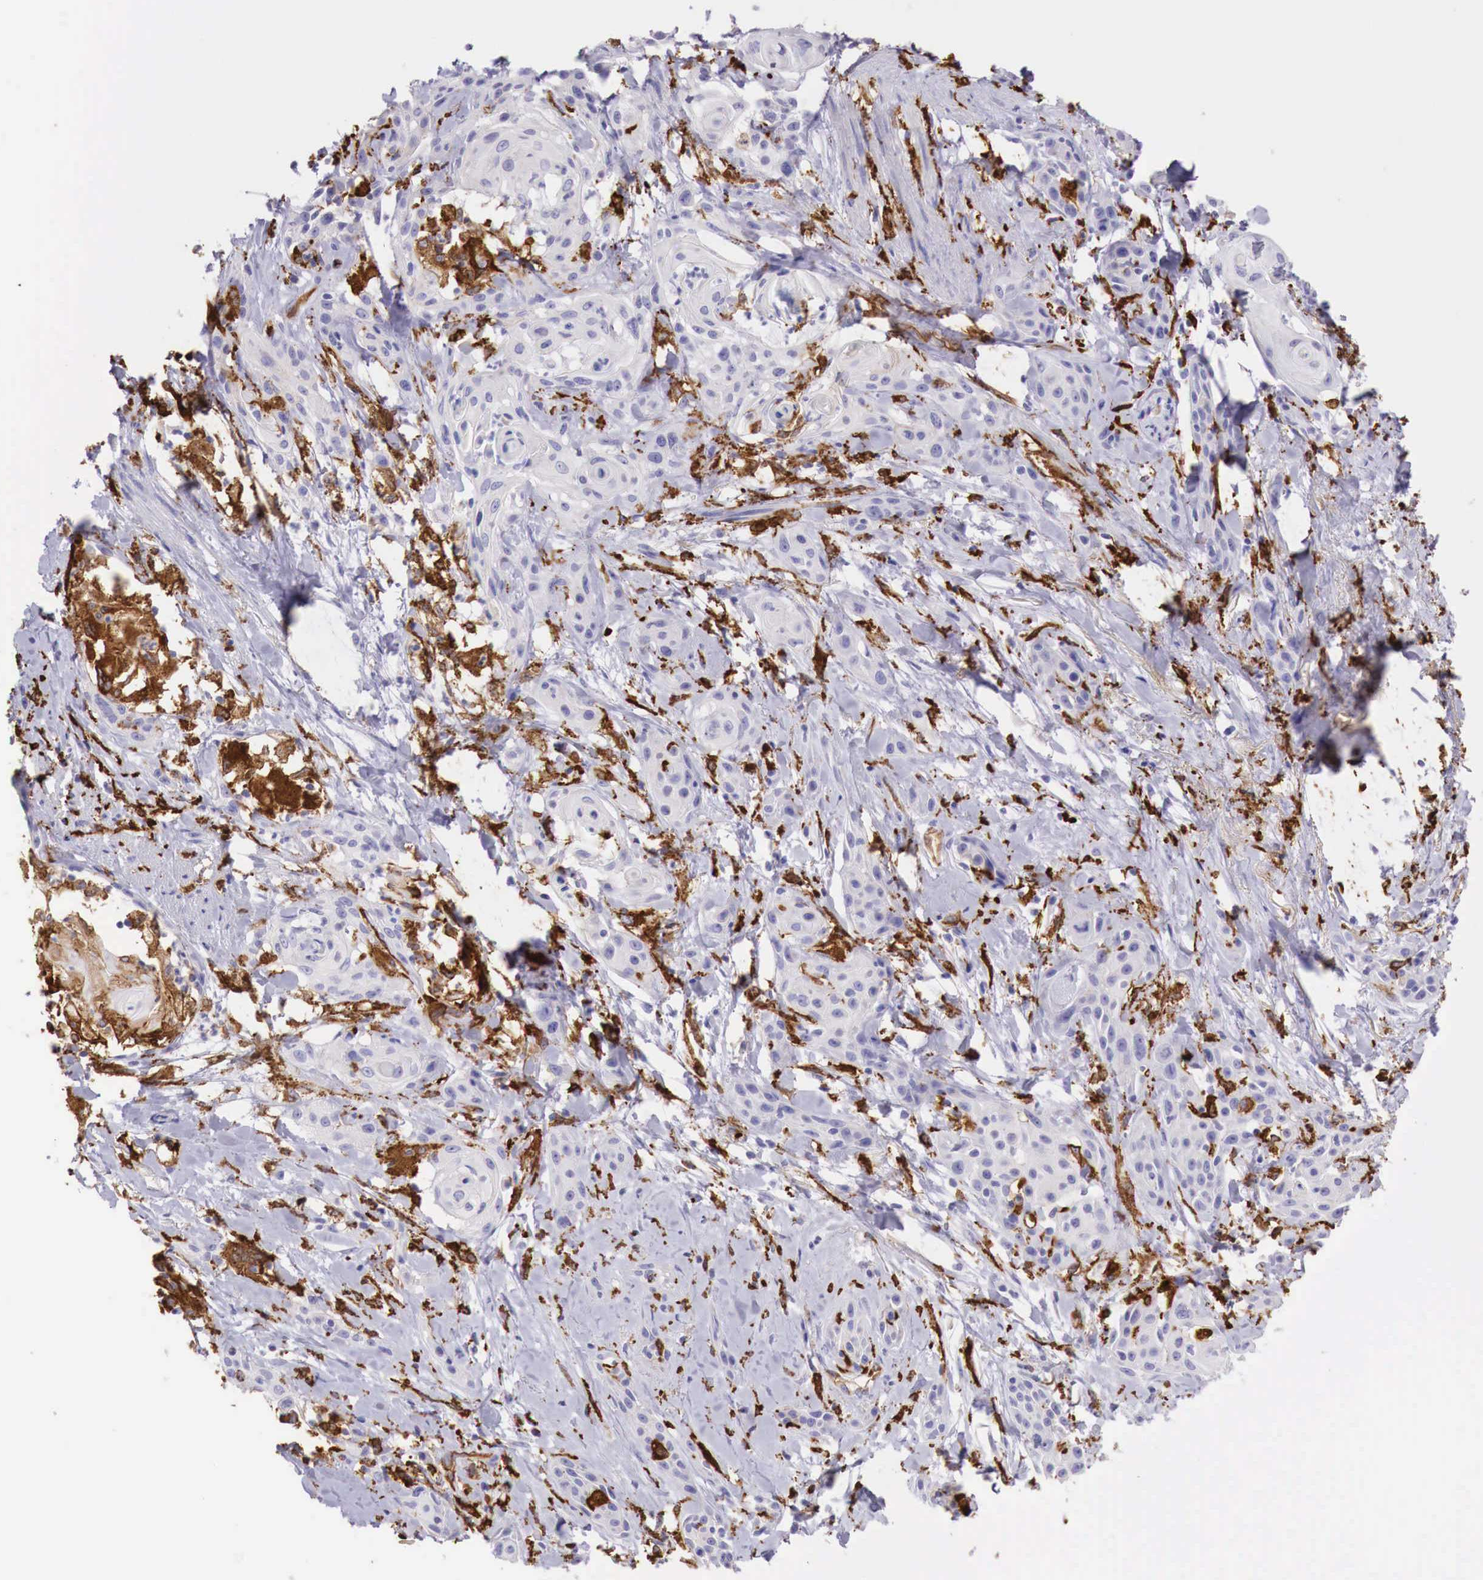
{"staining": {"intensity": "negative", "quantity": "none", "location": "none"}, "tissue": "skin cancer", "cell_type": "Tumor cells", "image_type": "cancer", "snomed": [{"axis": "morphology", "description": "Squamous cell carcinoma, NOS"}, {"axis": "topography", "description": "Skin"}, {"axis": "topography", "description": "Anal"}], "caption": "IHC micrograph of squamous cell carcinoma (skin) stained for a protein (brown), which demonstrates no staining in tumor cells. (DAB (3,3'-diaminobenzidine) IHC with hematoxylin counter stain).", "gene": "MSR1", "patient": {"sex": "male", "age": 64}}